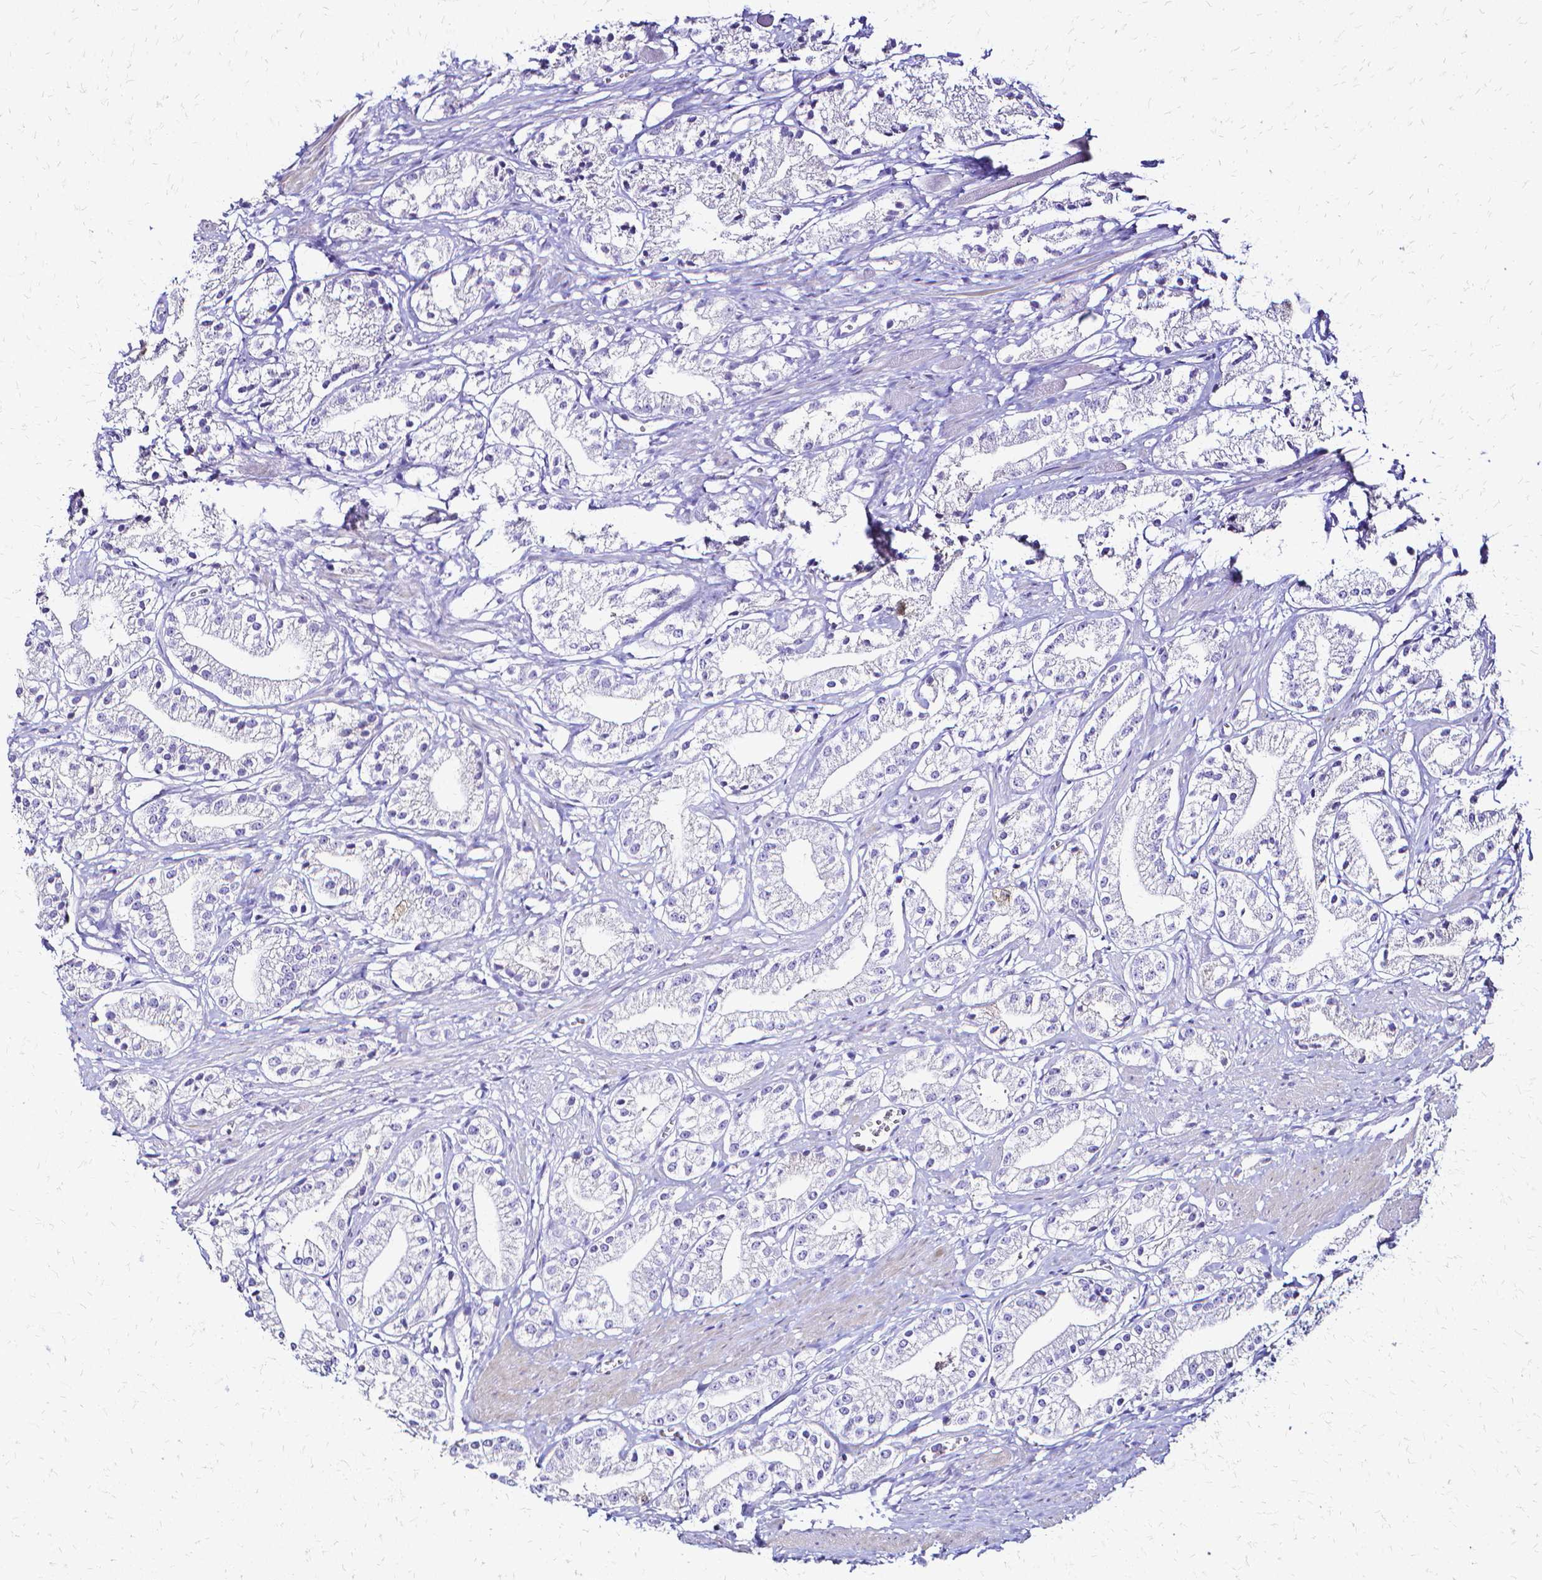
{"staining": {"intensity": "negative", "quantity": "none", "location": "none"}, "tissue": "prostate cancer", "cell_type": "Tumor cells", "image_type": "cancer", "snomed": [{"axis": "morphology", "description": "Adenocarcinoma, Low grade"}, {"axis": "topography", "description": "Prostate"}], "caption": "This photomicrograph is of prostate adenocarcinoma (low-grade) stained with immunohistochemistry to label a protein in brown with the nuclei are counter-stained blue. There is no expression in tumor cells. (Stains: DAB (3,3'-diaminobenzidine) IHC with hematoxylin counter stain, Microscopy: brightfield microscopy at high magnification).", "gene": "CCNB1", "patient": {"sex": "male", "age": 69}}